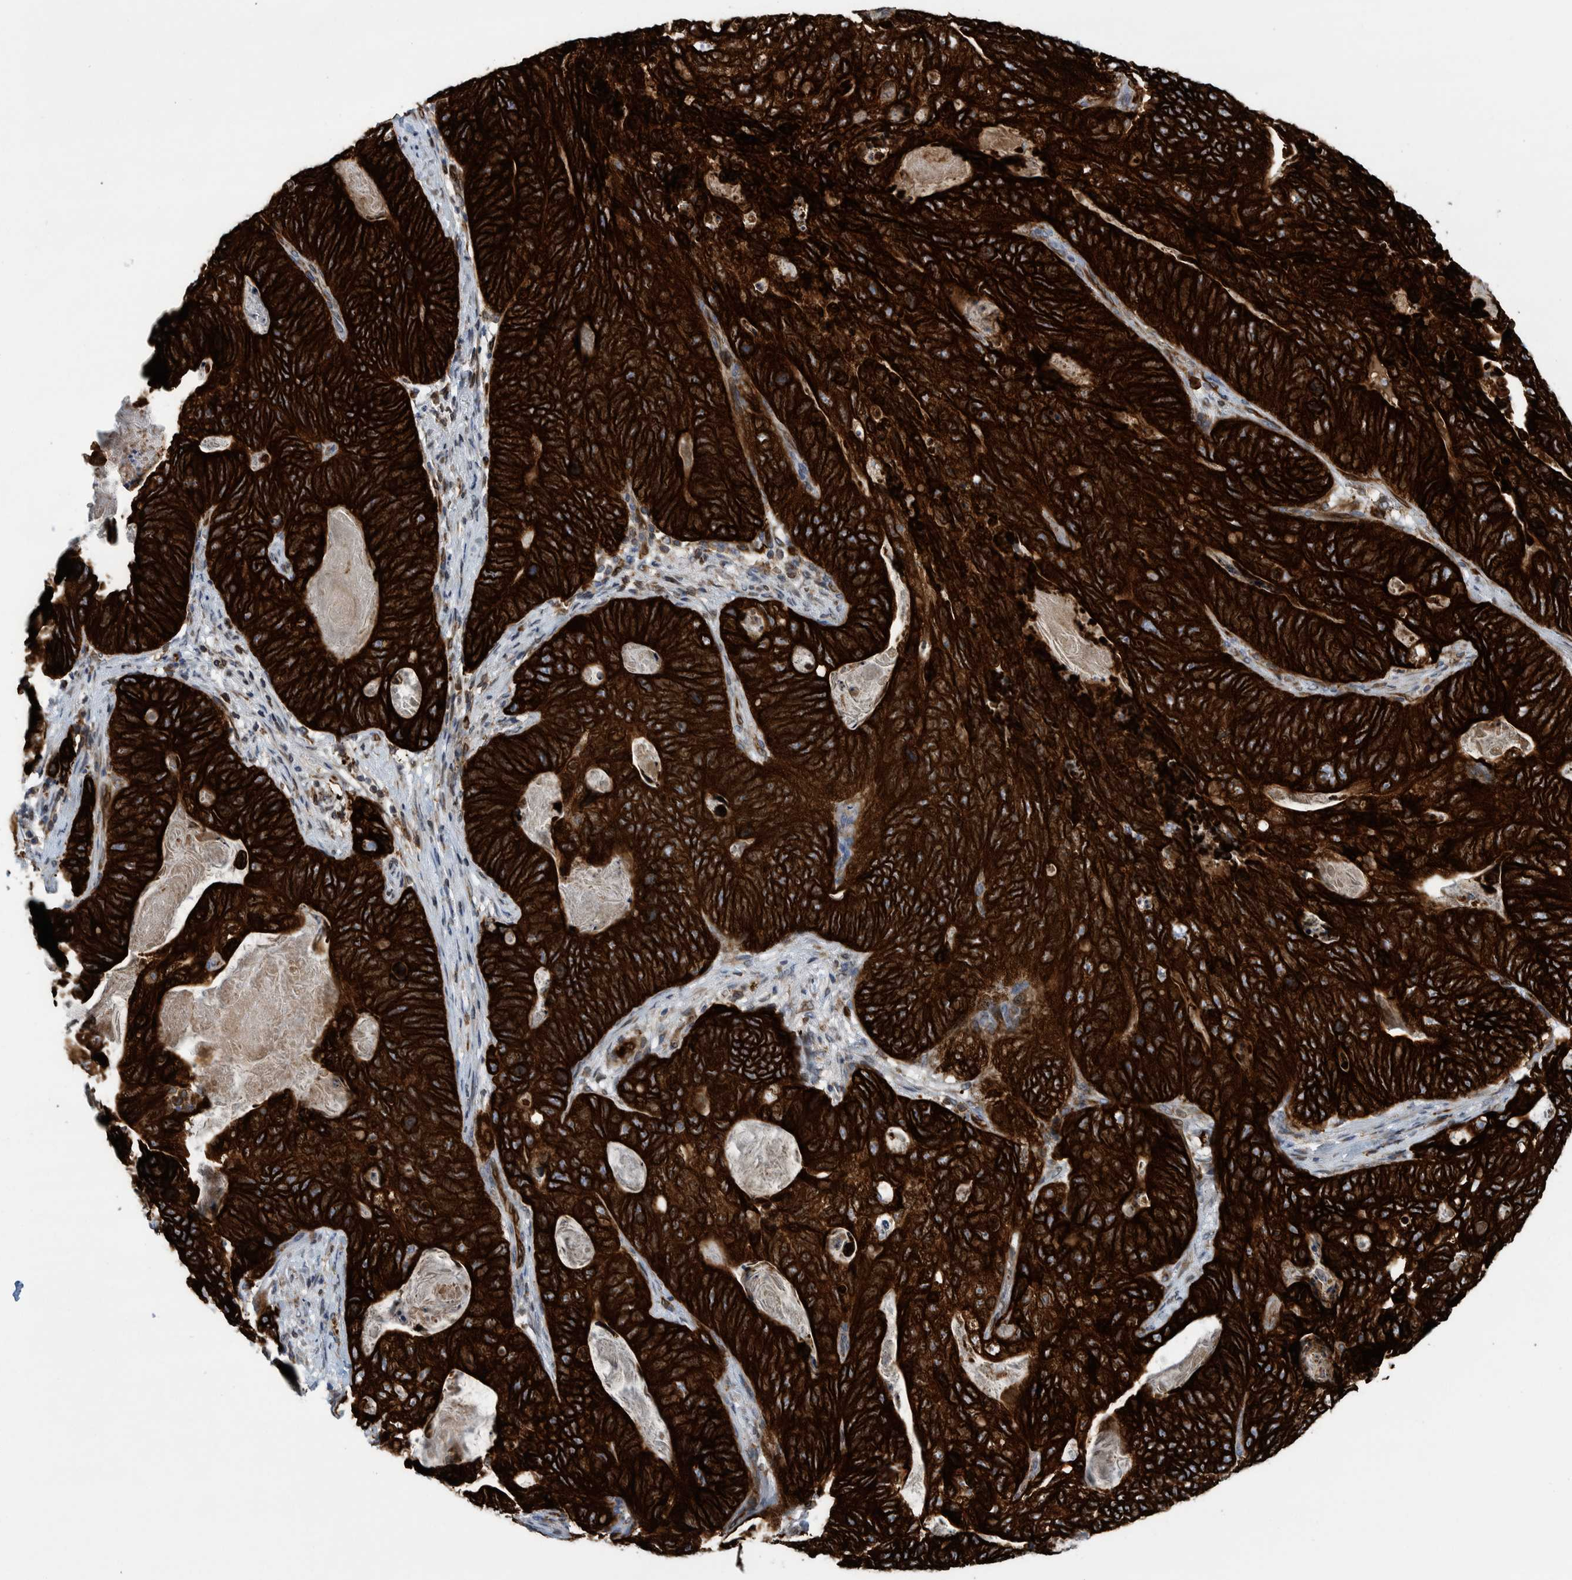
{"staining": {"intensity": "strong", "quantity": ">75%", "location": "cytoplasmic/membranous"}, "tissue": "stomach cancer", "cell_type": "Tumor cells", "image_type": "cancer", "snomed": [{"axis": "morphology", "description": "Normal tissue, NOS"}, {"axis": "morphology", "description": "Adenocarcinoma, NOS"}, {"axis": "topography", "description": "Stomach"}], "caption": "Adenocarcinoma (stomach) stained with a protein marker displays strong staining in tumor cells.", "gene": "THEM6", "patient": {"sex": "female", "age": 89}}